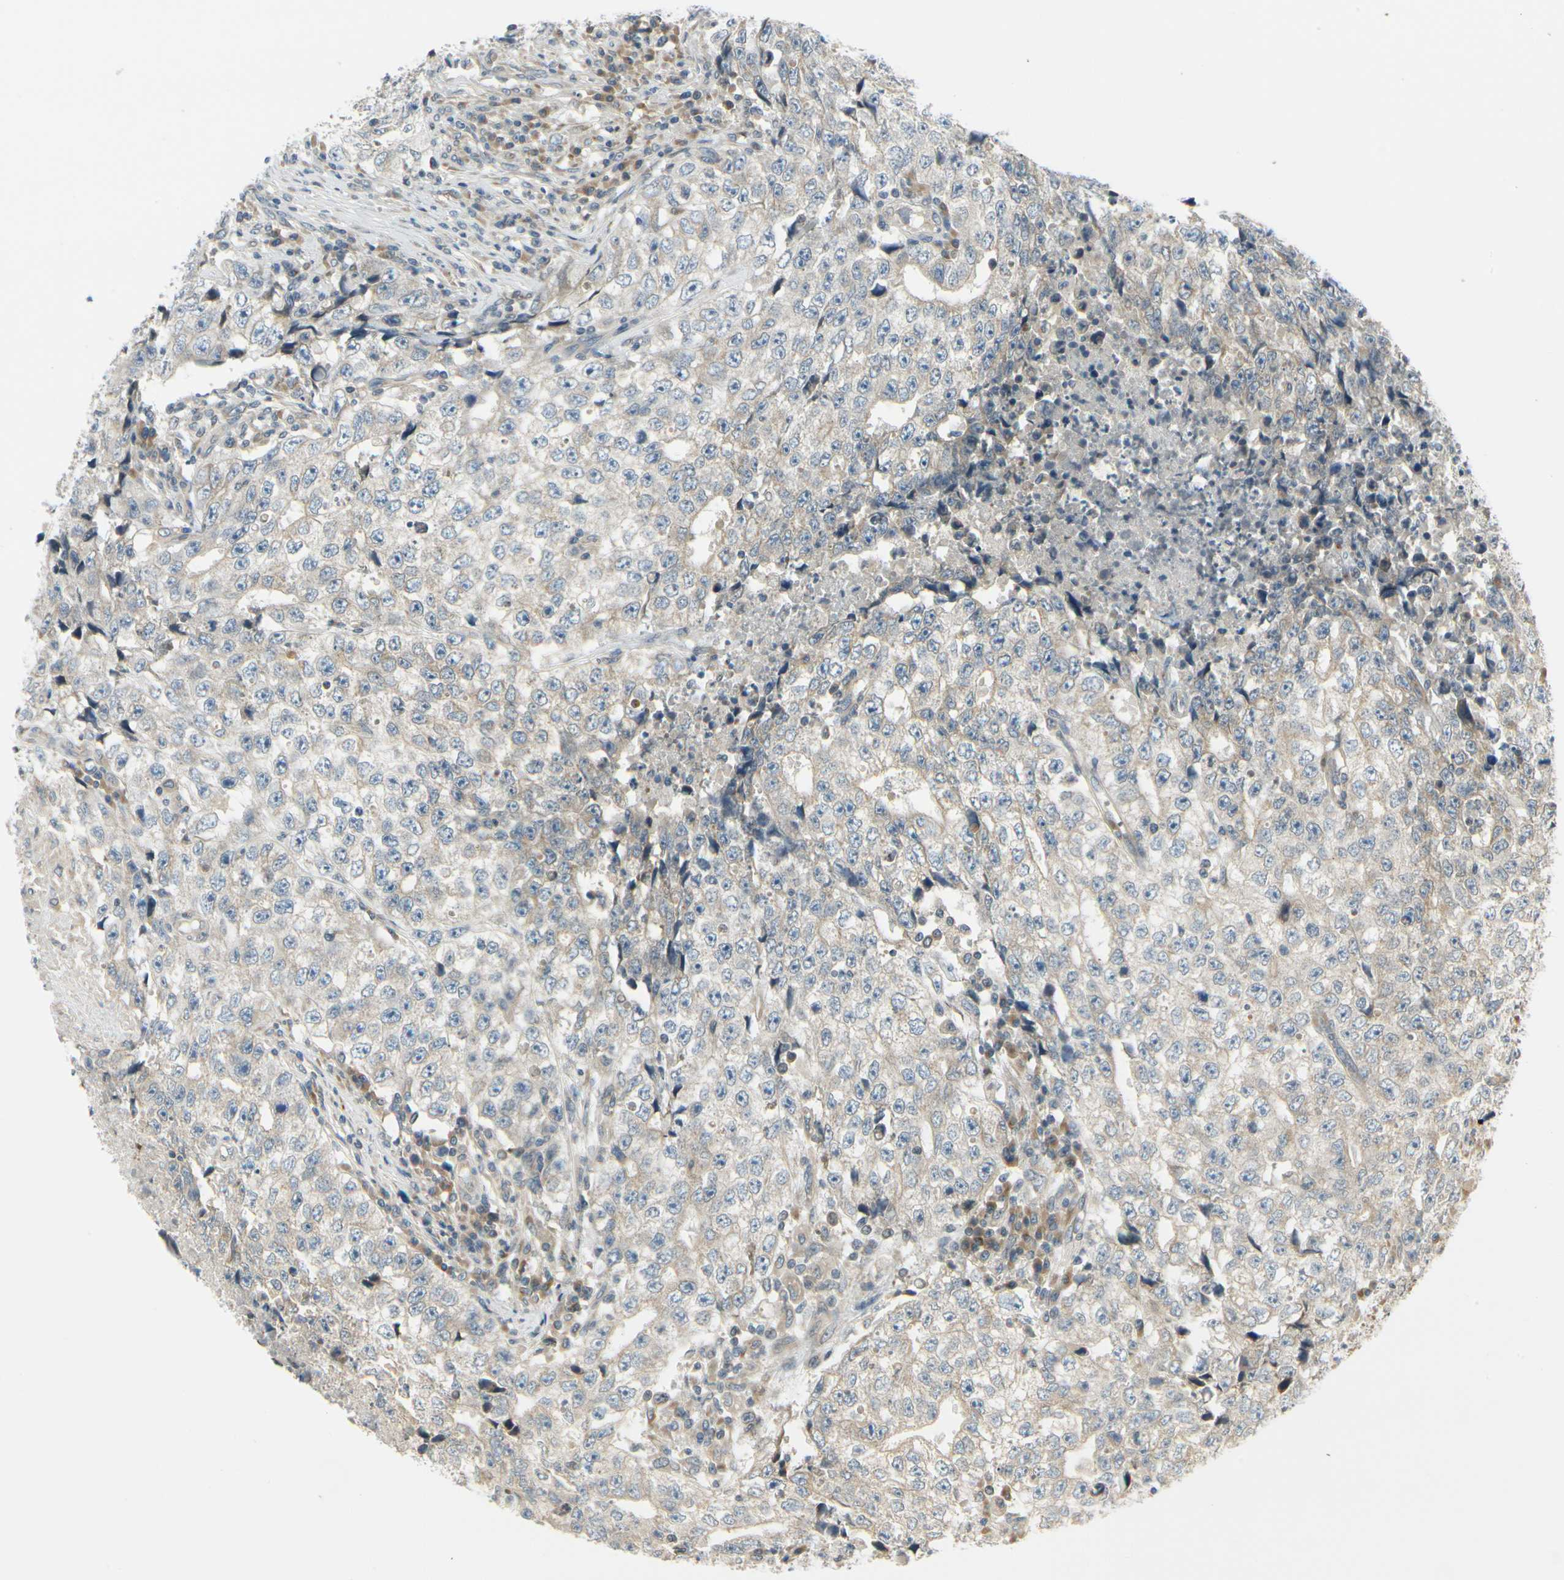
{"staining": {"intensity": "weak", "quantity": ">75%", "location": "cytoplasmic/membranous"}, "tissue": "testis cancer", "cell_type": "Tumor cells", "image_type": "cancer", "snomed": [{"axis": "morphology", "description": "Necrosis, NOS"}, {"axis": "morphology", "description": "Carcinoma, Embryonal, NOS"}, {"axis": "topography", "description": "Testis"}], "caption": "A high-resolution photomicrograph shows IHC staining of testis embryonal carcinoma, which exhibits weak cytoplasmic/membranous staining in about >75% of tumor cells.", "gene": "BNIP1", "patient": {"sex": "male", "age": 19}}